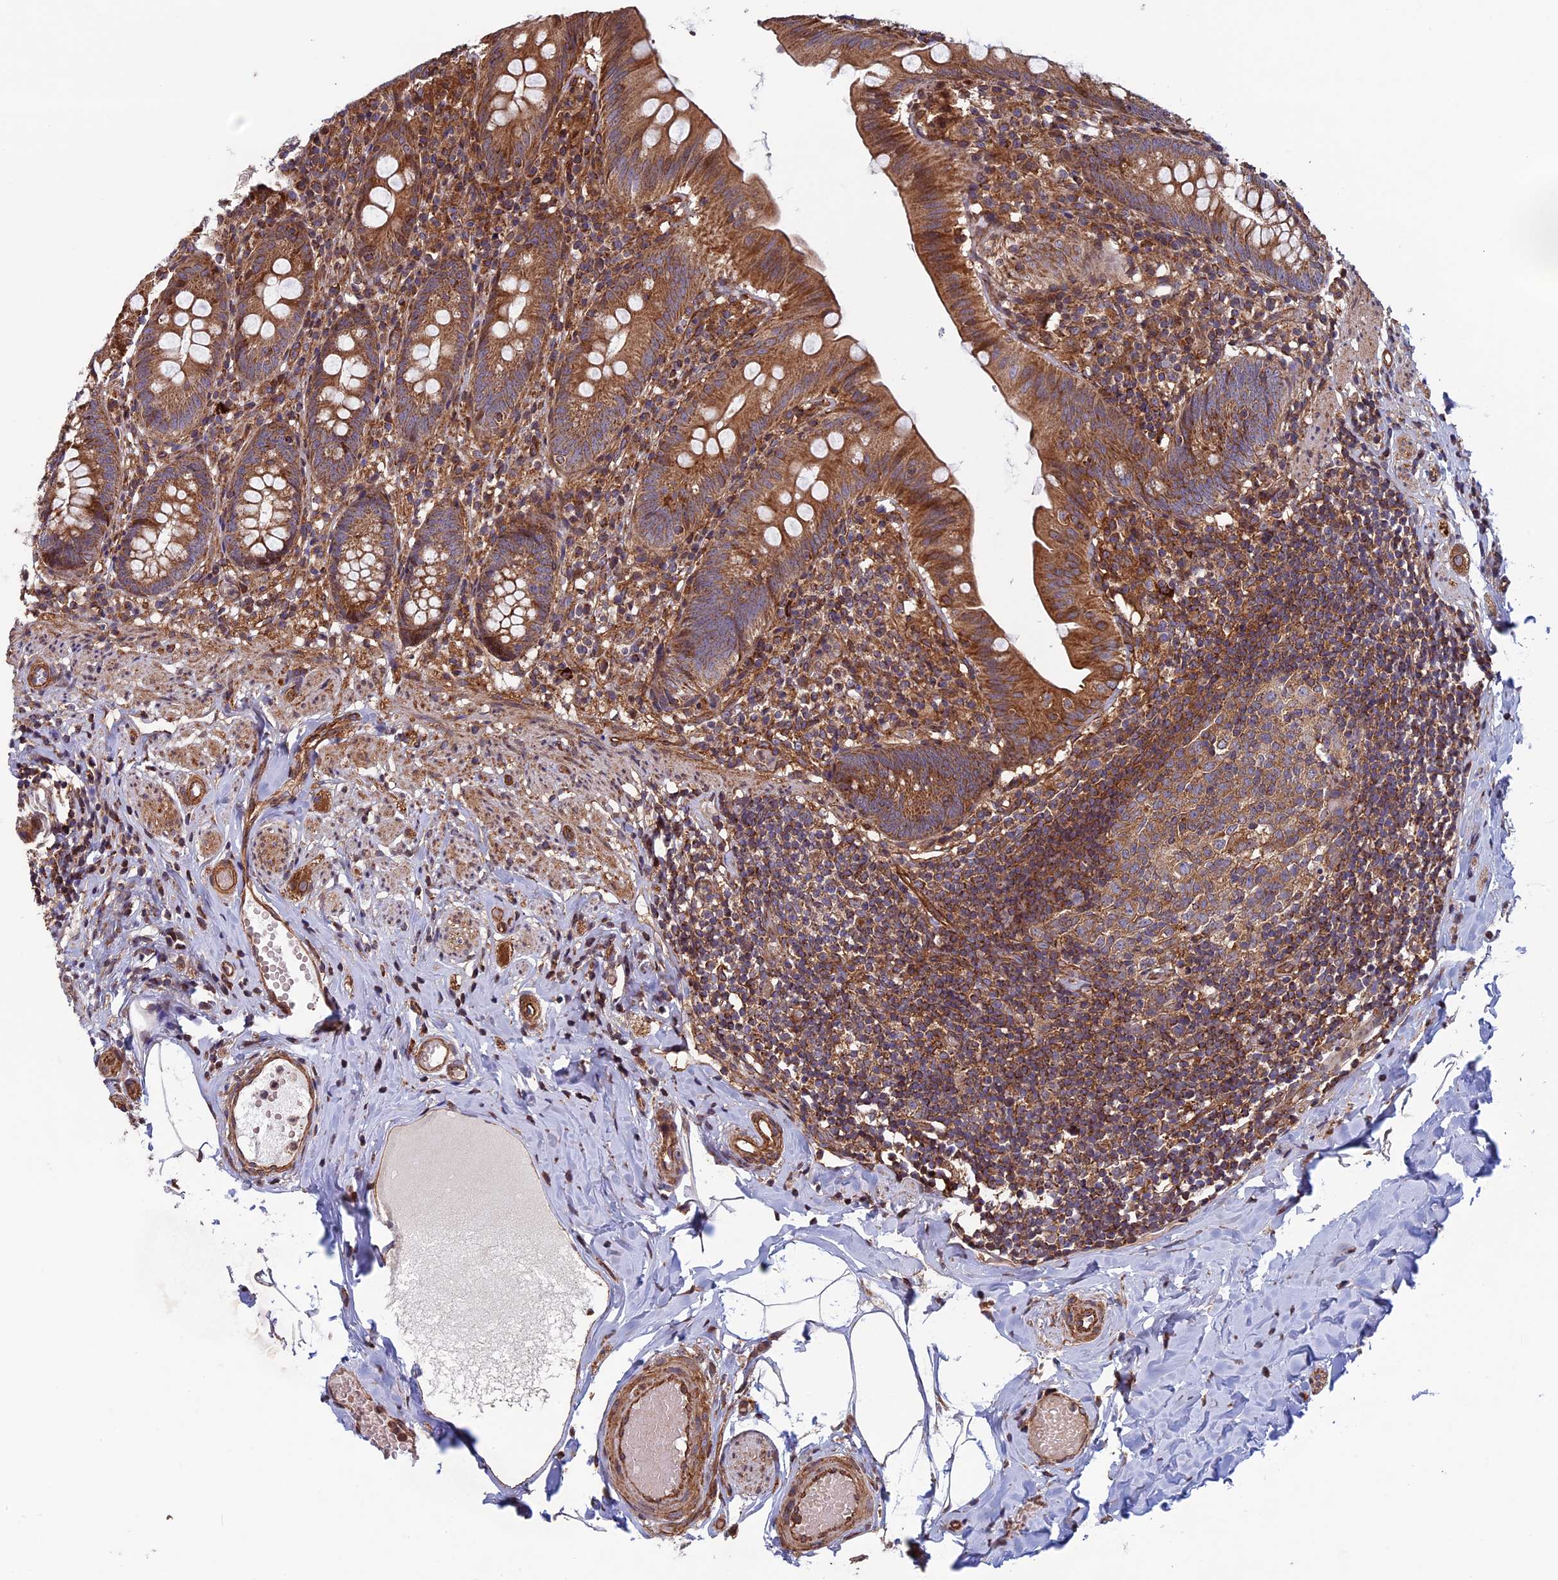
{"staining": {"intensity": "moderate", "quantity": ">75%", "location": "cytoplasmic/membranous"}, "tissue": "appendix", "cell_type": "Glandular cells", "image_type": "normal", "snomed": [{"axis": "morphology", "description": "Normal tissue, NOS"}, {"axis": "topography", "description": "Appendix"}], "caption": "This micrograph displays immunohistochemistry (IHC) staining of normal human appendix, with medium moderate cytoplasmic/membranous staining in about >75% of glandular cells.", "gene": "CCDC8", "patient": {"sex": "male", "age": 55}}